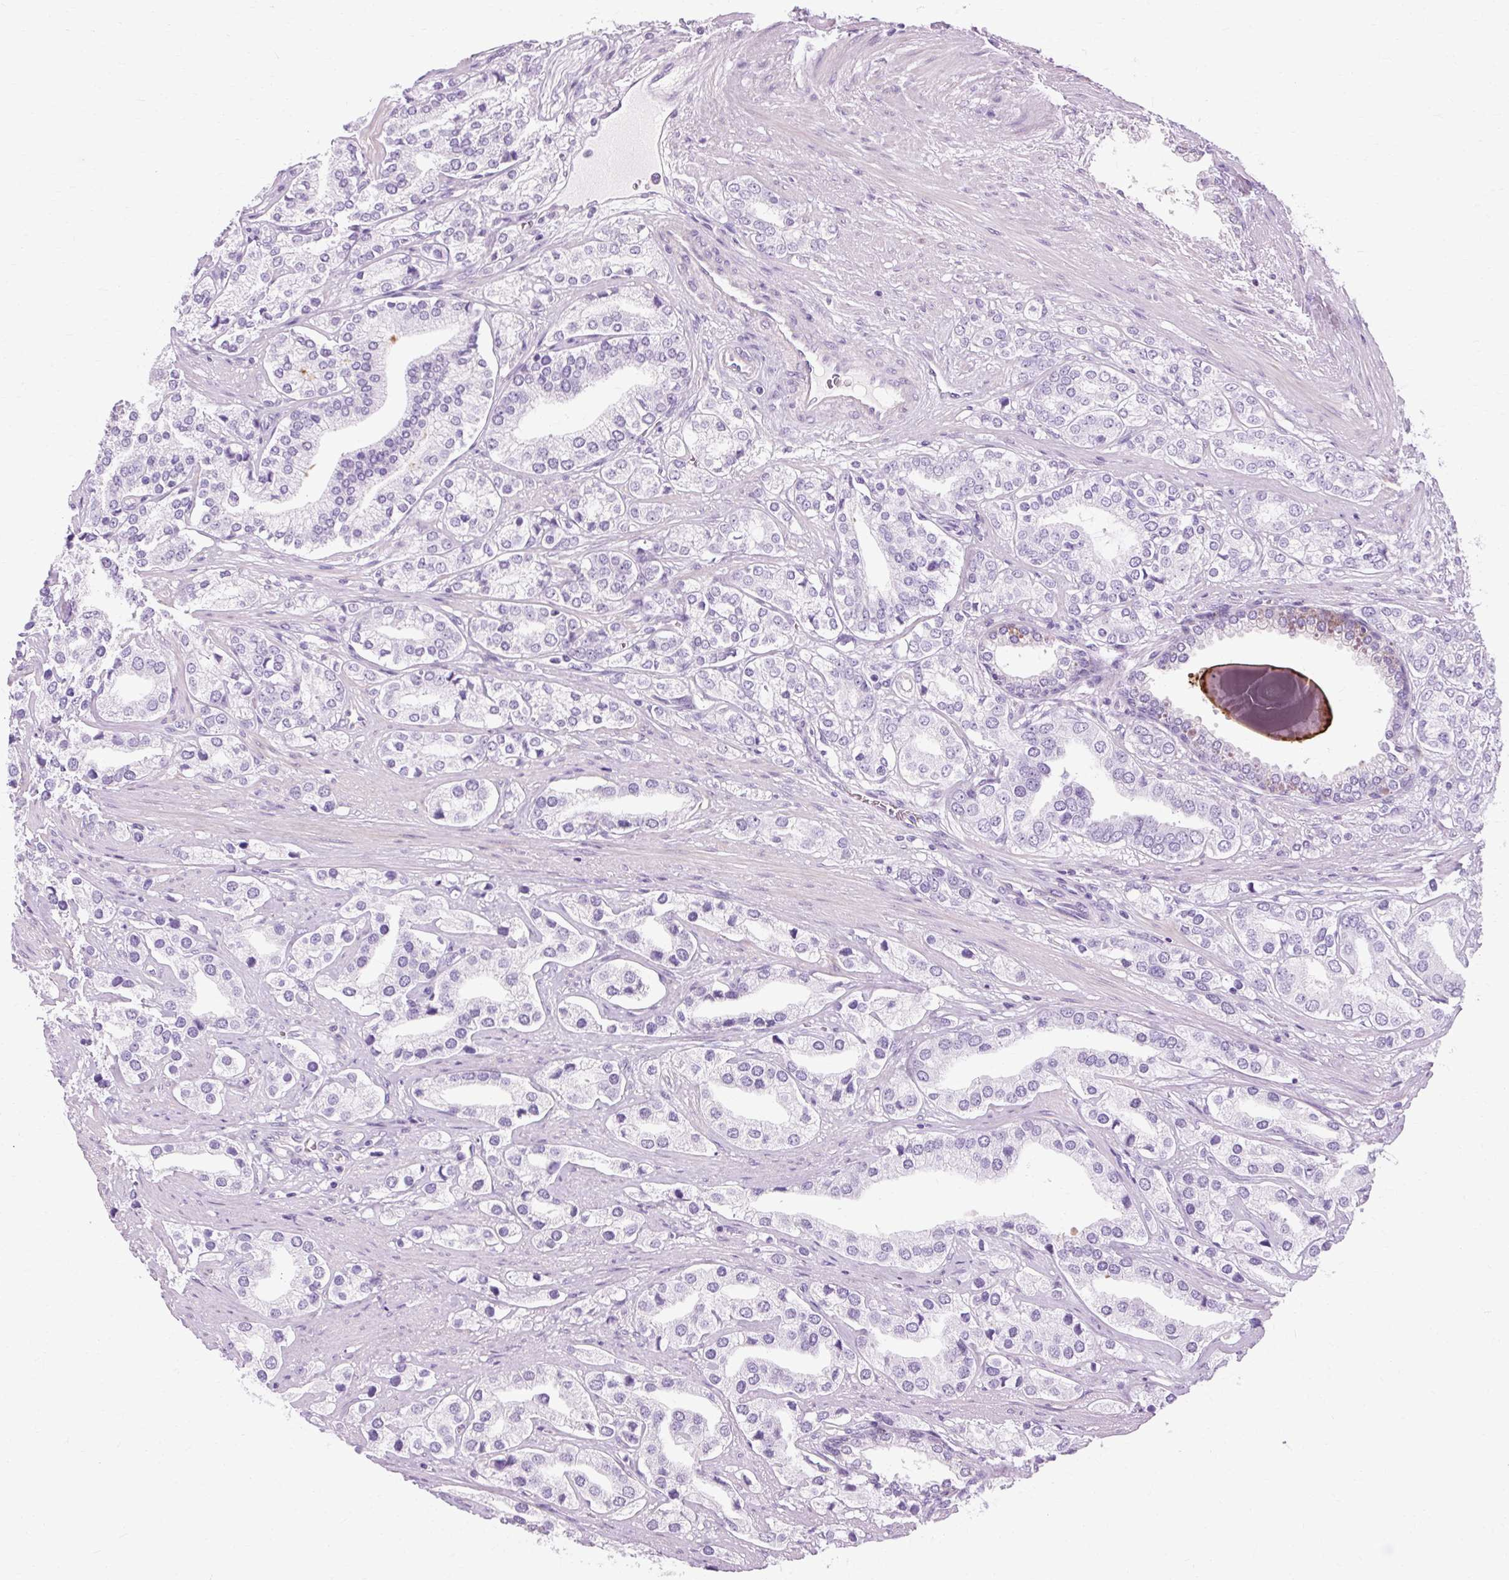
{"staining": {"intensity": "negative", "quantity": "none", "location": "none"}, "tissue": "prostate cancer", "cell_type": "Tumor cells", "image_type": "cancer", "snomed": [{"axis": "morphology", "description": "Adenocarcinoma, High grade"}, {"axis": "topography", "description": "Prostate"}], "caption": "IHC micrograph of prostate high-grade adenocarcinoma stained for a protein (brown), which exhibits no expression in tumor cells.", "gene": "OOEP", "patient": {"sex": "male", "age": 58}}